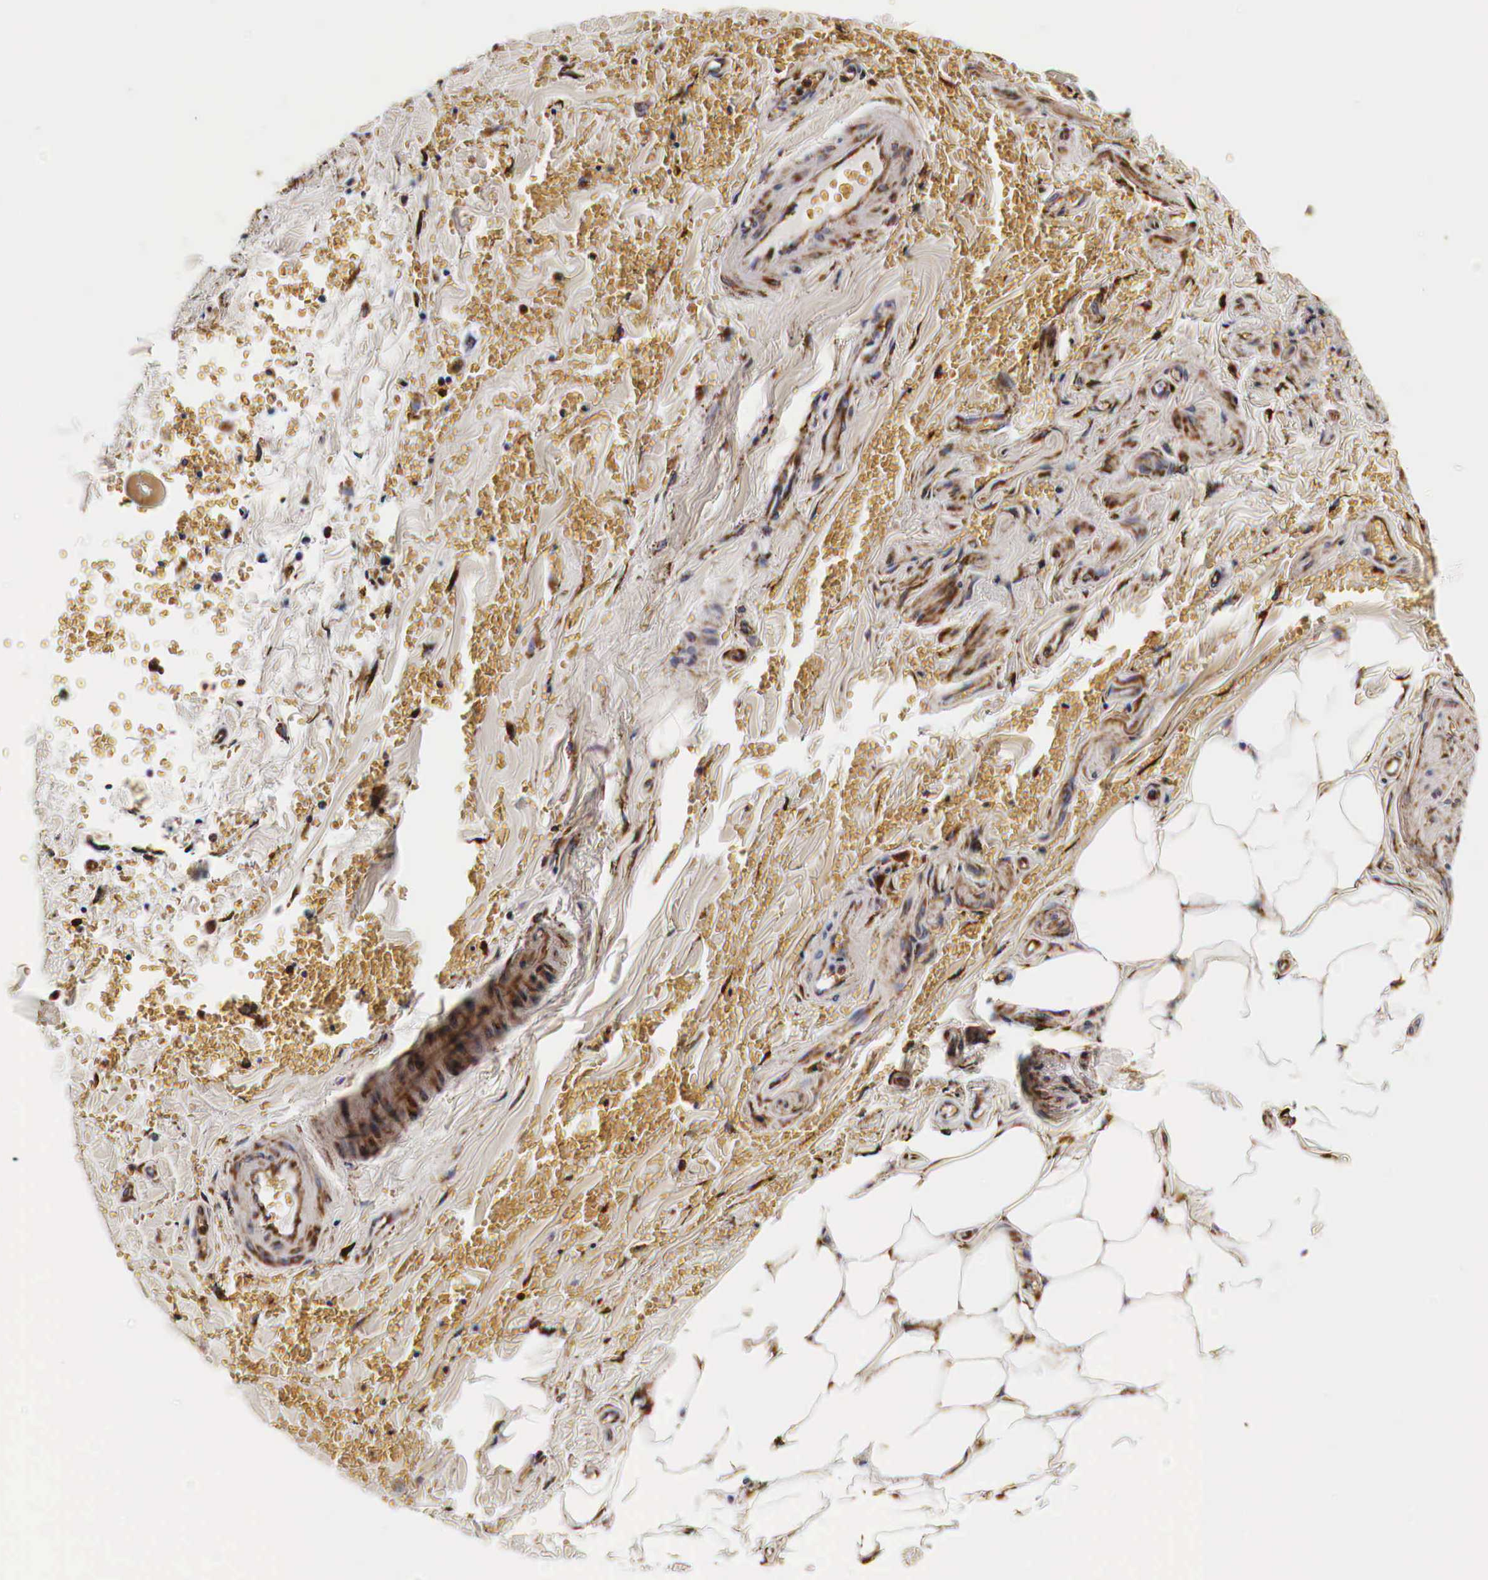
{"staining": {"intensity": "moderate", "quantity": ">75%", "location": "cytoplasmic/membranous"}, "tissue": "adipose tissue", "cell_type": "Adipocytes", "image_type": "normal", "snomed": [{"axis": "morphology", "description": "Normal tissue, NOS"}, {"axis": "topography", "description": "Cartilage tissue"}, {"axis": "topography", "description": "Lung"}], "caption": "Immunohistochemical staining of unremarkable adipose tissue displays moderate cytoplasmic/membranous protein positivity in about >75% of adipocytes. The staining was performed using DAB to visualize the protein expression in brown, while the nuclei were stained in blue with hematoxylin (Magnification: 20x).", "gene": "CKAP4", "patient": {"sex": "male", "age": 65}}